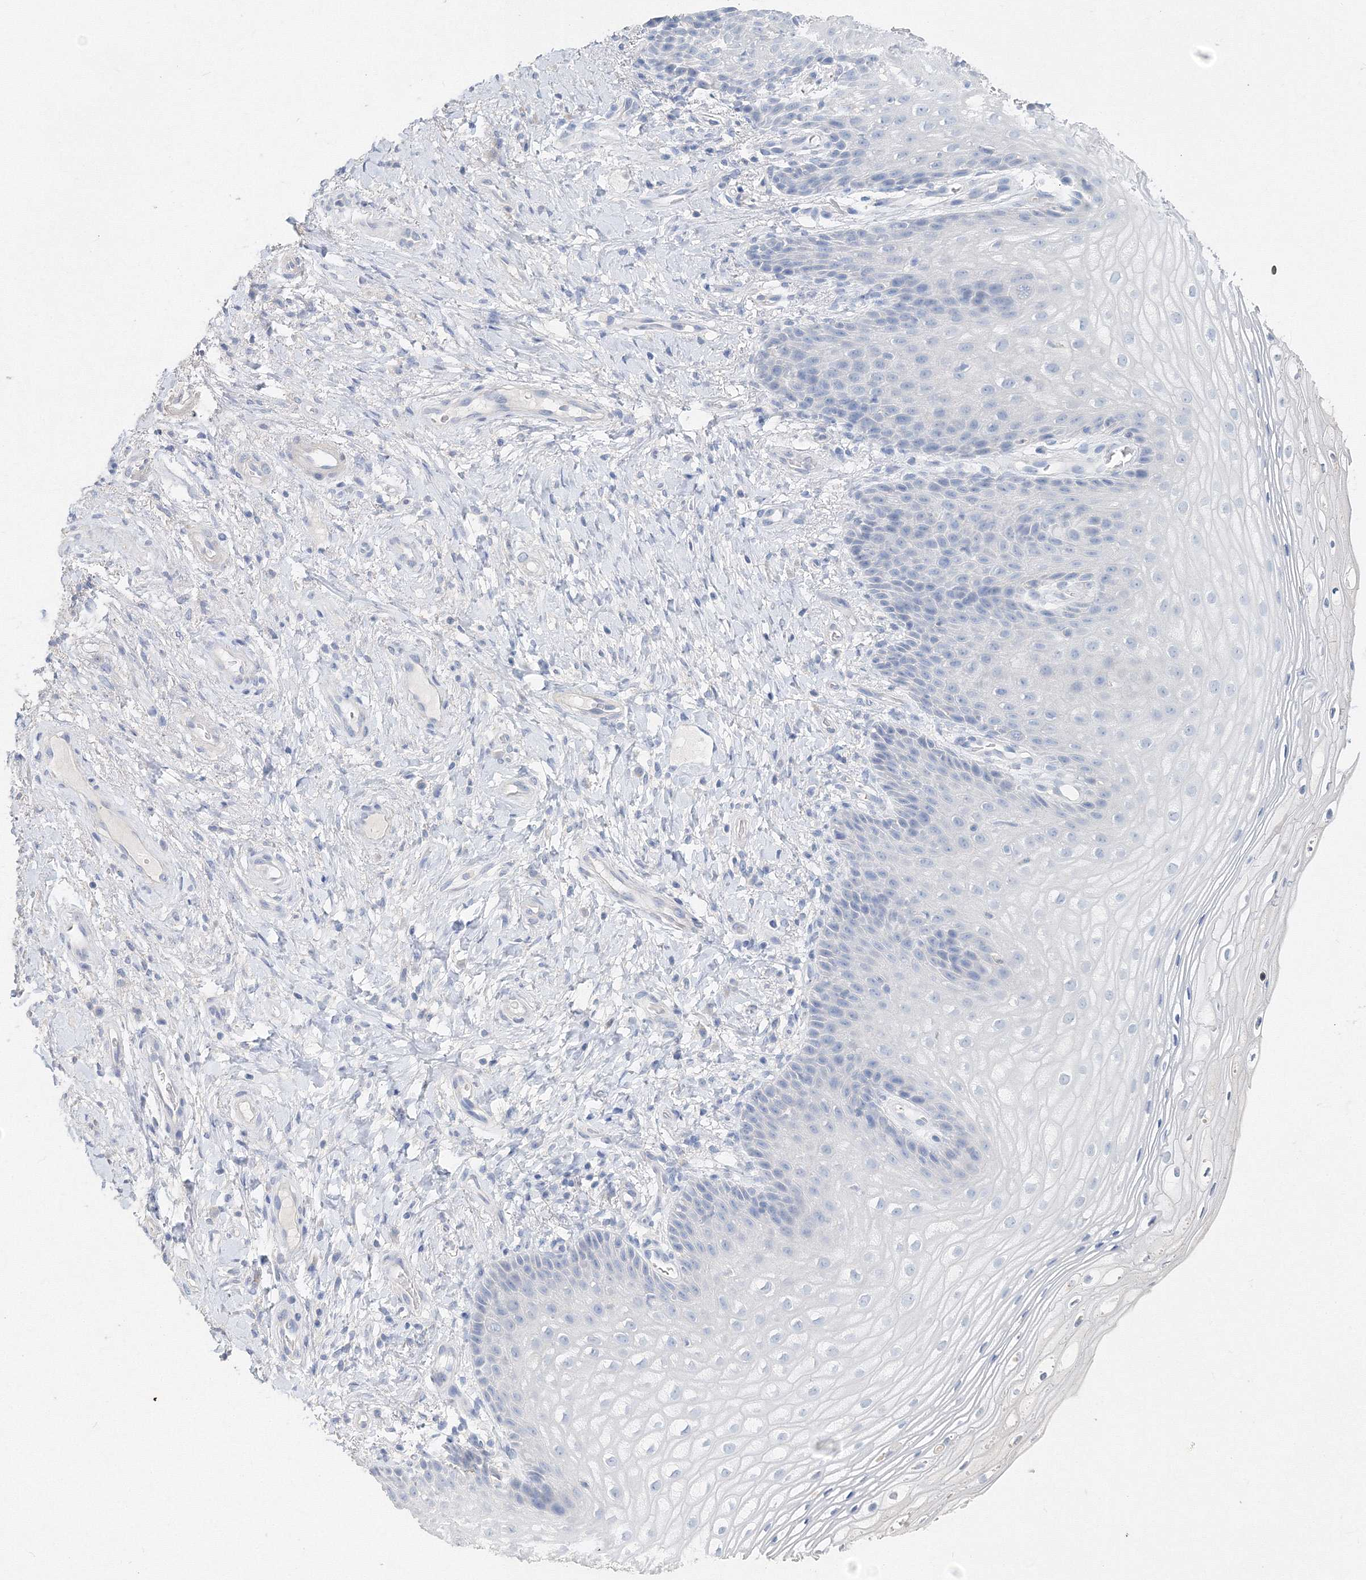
{"staining": {"intensity": "negative", "quantity": "none", "location": "none"}, "tissue": "vagina", "cell_type": "Squamous epithelial cells", "image_type": "normal", "snomed": [{"axis": "morphology", "description": "Normal tissue, NOS"}, {"axis": "topography", "description": "Vagina"}], "caption": "A high-resolution photomicrograph shows immunohistochemistry staining of benign vagina, which demonstrates no significant expression in squamous epithelial cells. (DAB immunohistochemistry (IHC), high magnification).", "gene": "OSBPL6", "patient": {"sex": "female", "age": 60}}